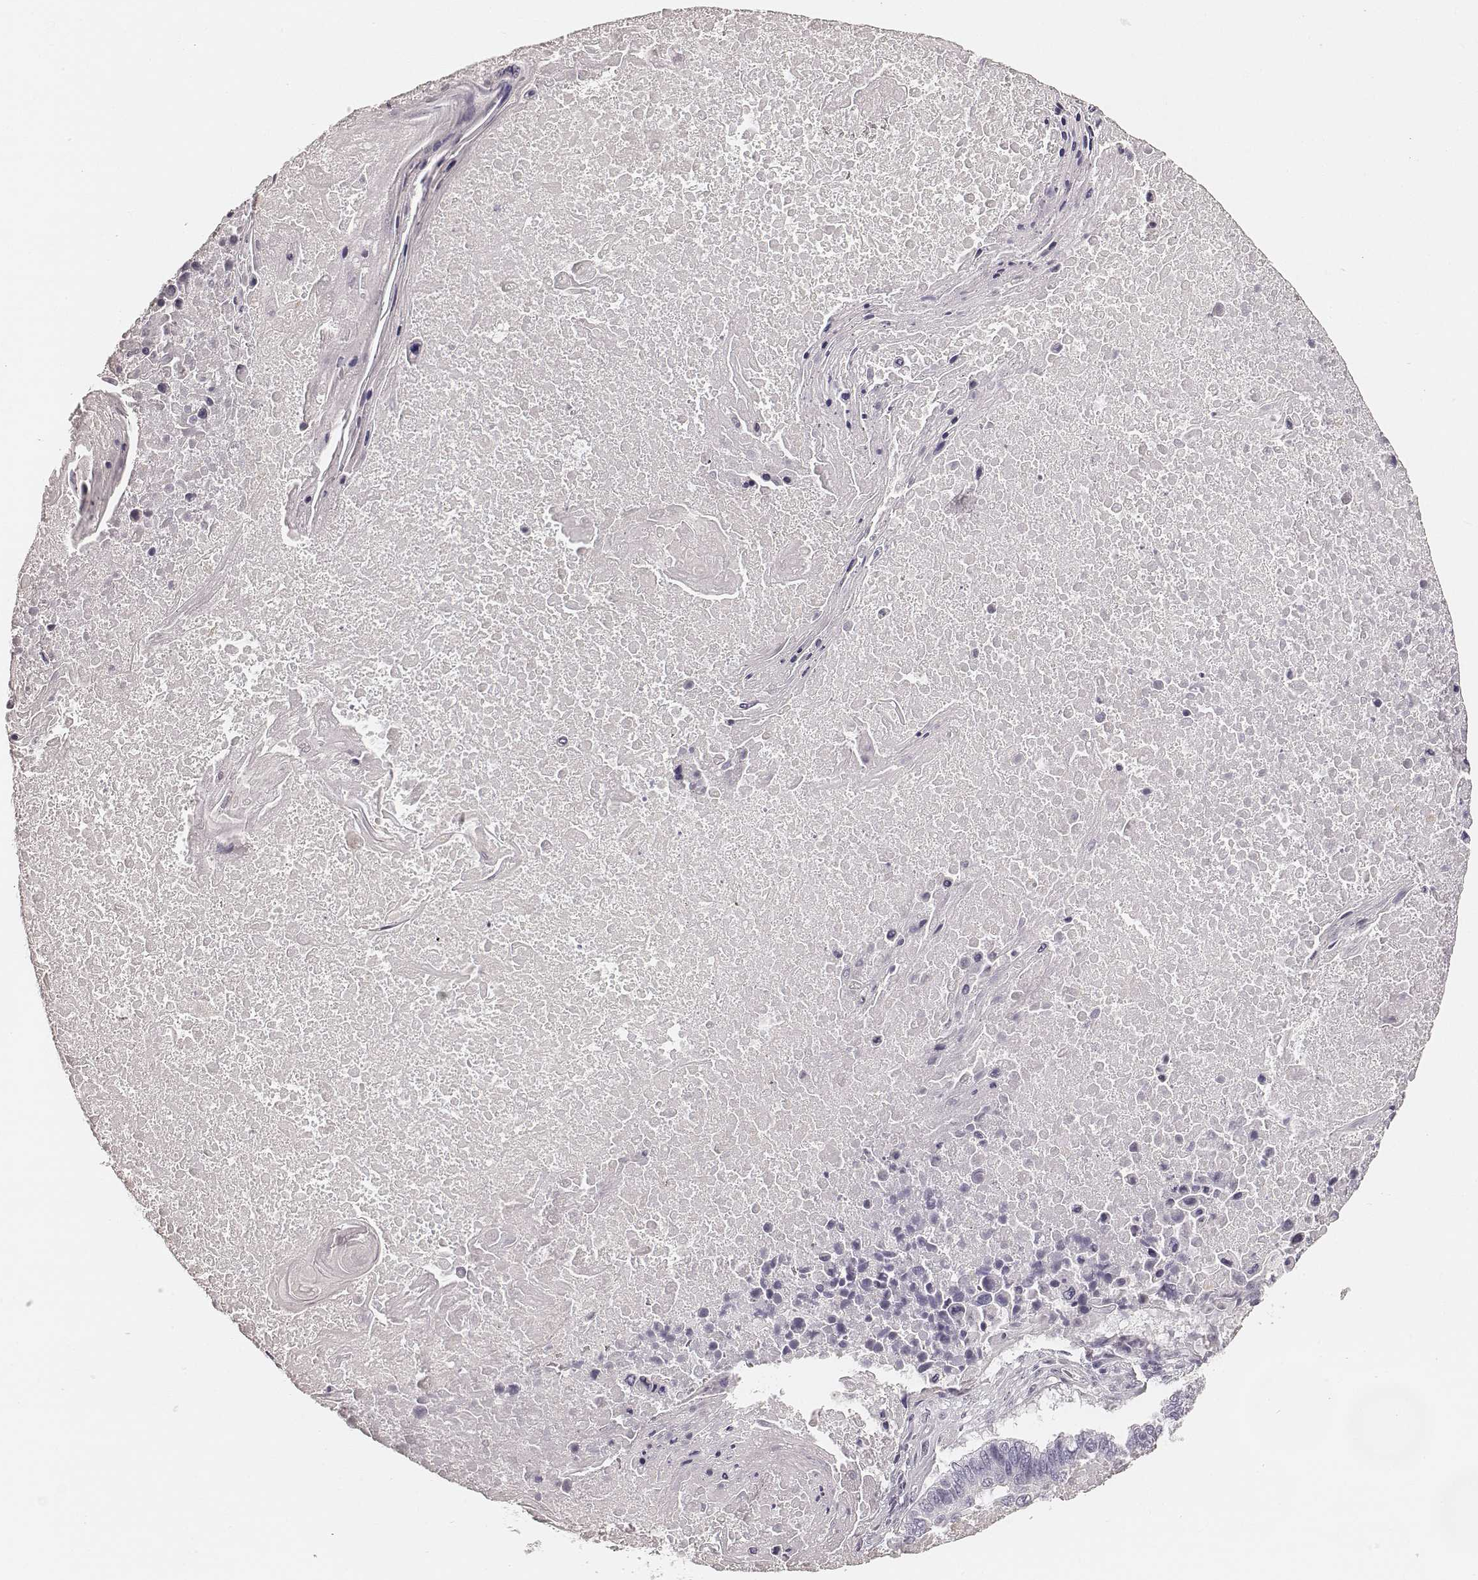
{"staining": {"intensity": "negative", "quantity": "none", "location": "none"}, "tissue": "lung cancer", "cell_type": "Tumor cells", "image_type": "cancer", "snomed": [{"axis": "morphology", "description": "Squamous cell carcinoma, NOS"}, {"axis": "topography", "description": "Lung"}], "caption": "IHC of lung squamous cell carcinoma exhibits no staining in tumor cells.", "gene": "HNF4G", "patient": {"sex": "male", "age": 73}}